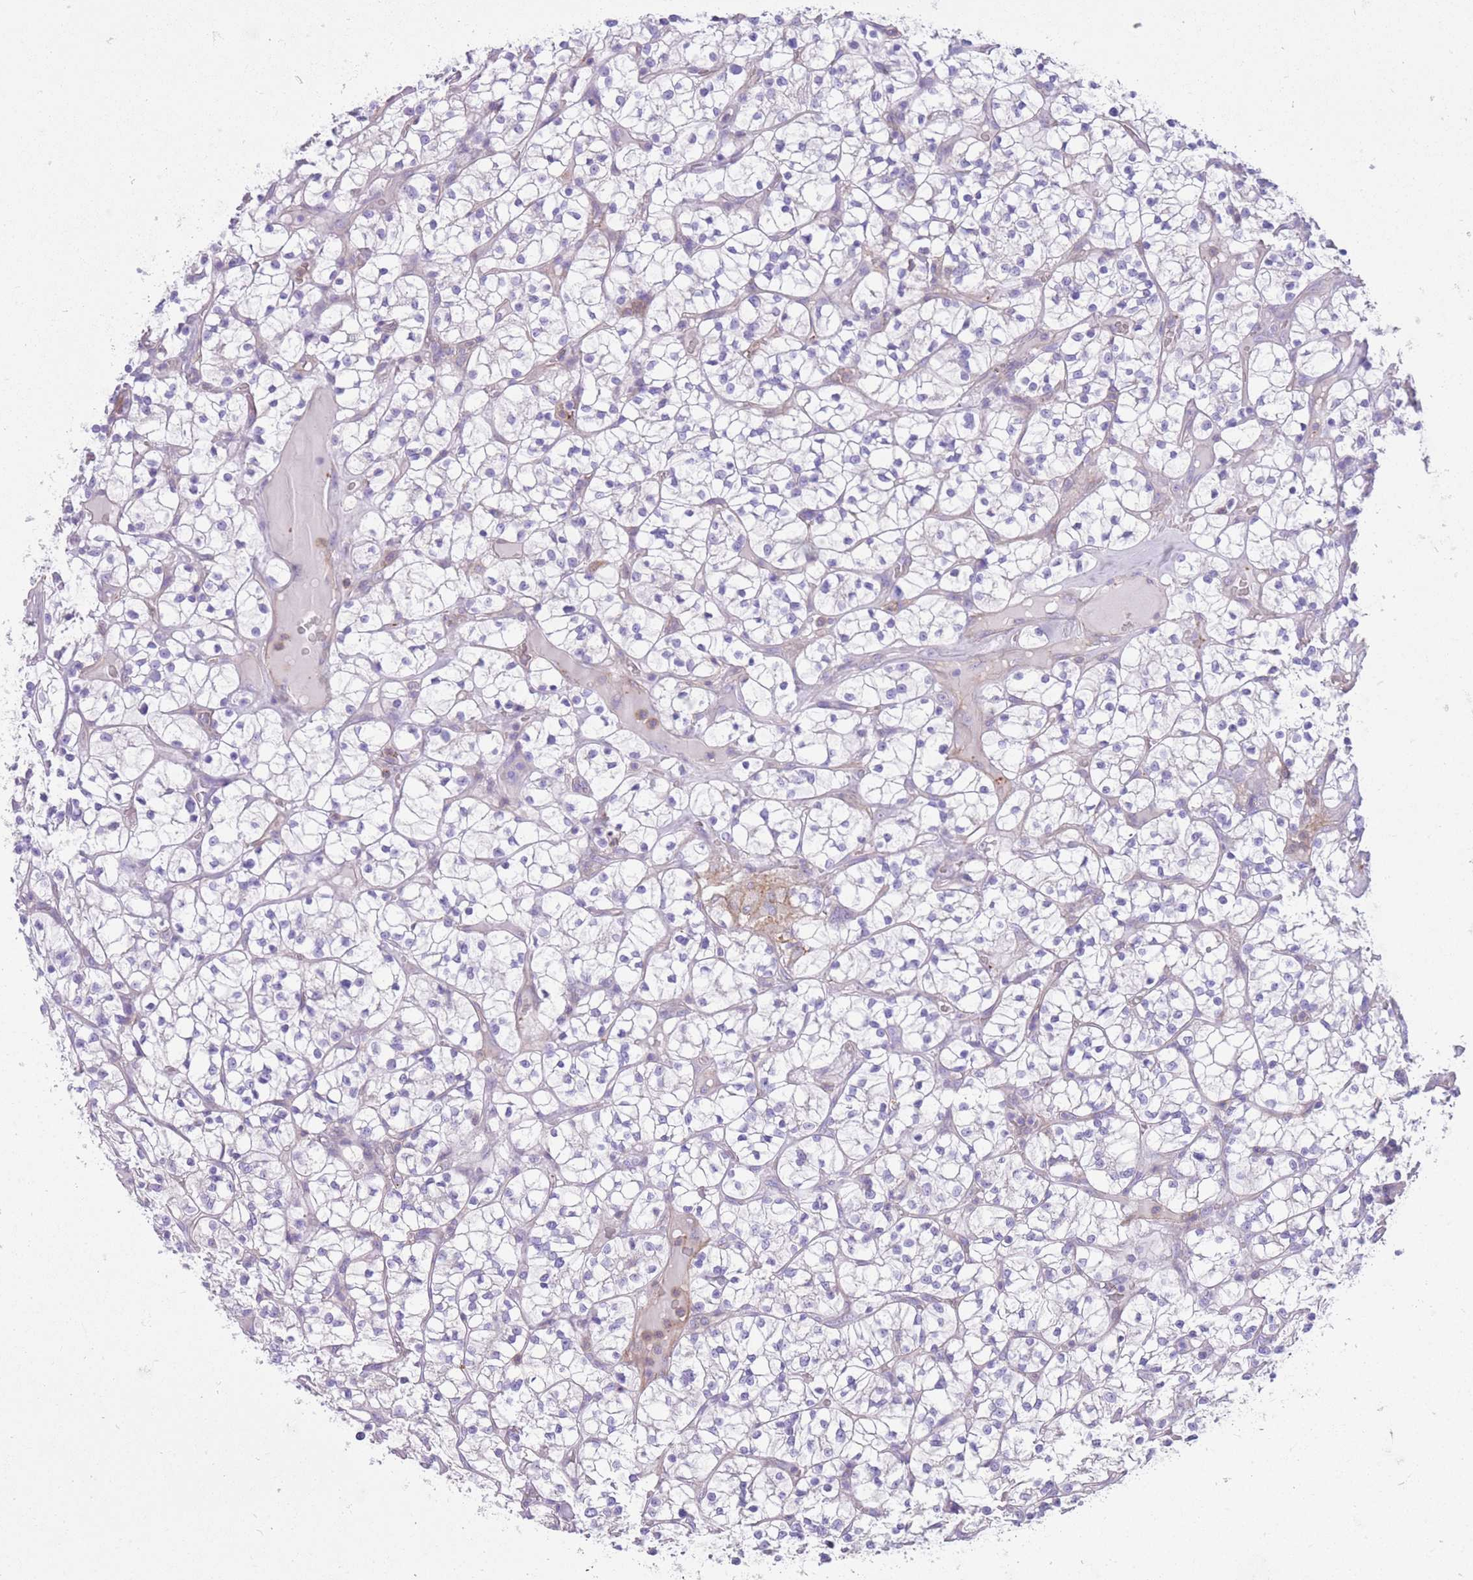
{"staining": {"intensity": "negative", "quantity": "none", "location": "none"}, "tissue": "renal cancer", "cell_type": "Tumor cells", "image_type": "cancer", "snomed": [{"axis": "morphology", "description": "Adenocarcinoma, NOS"}, {"axis": "topography", "description": "Kidney"}], "caption": "Immunohistochemical staining of human adenocarcinoma (renal) shows no significant expression in tumor cells.", "gene": "LDB3", "patient": {"sex": "female", "age": 64}}